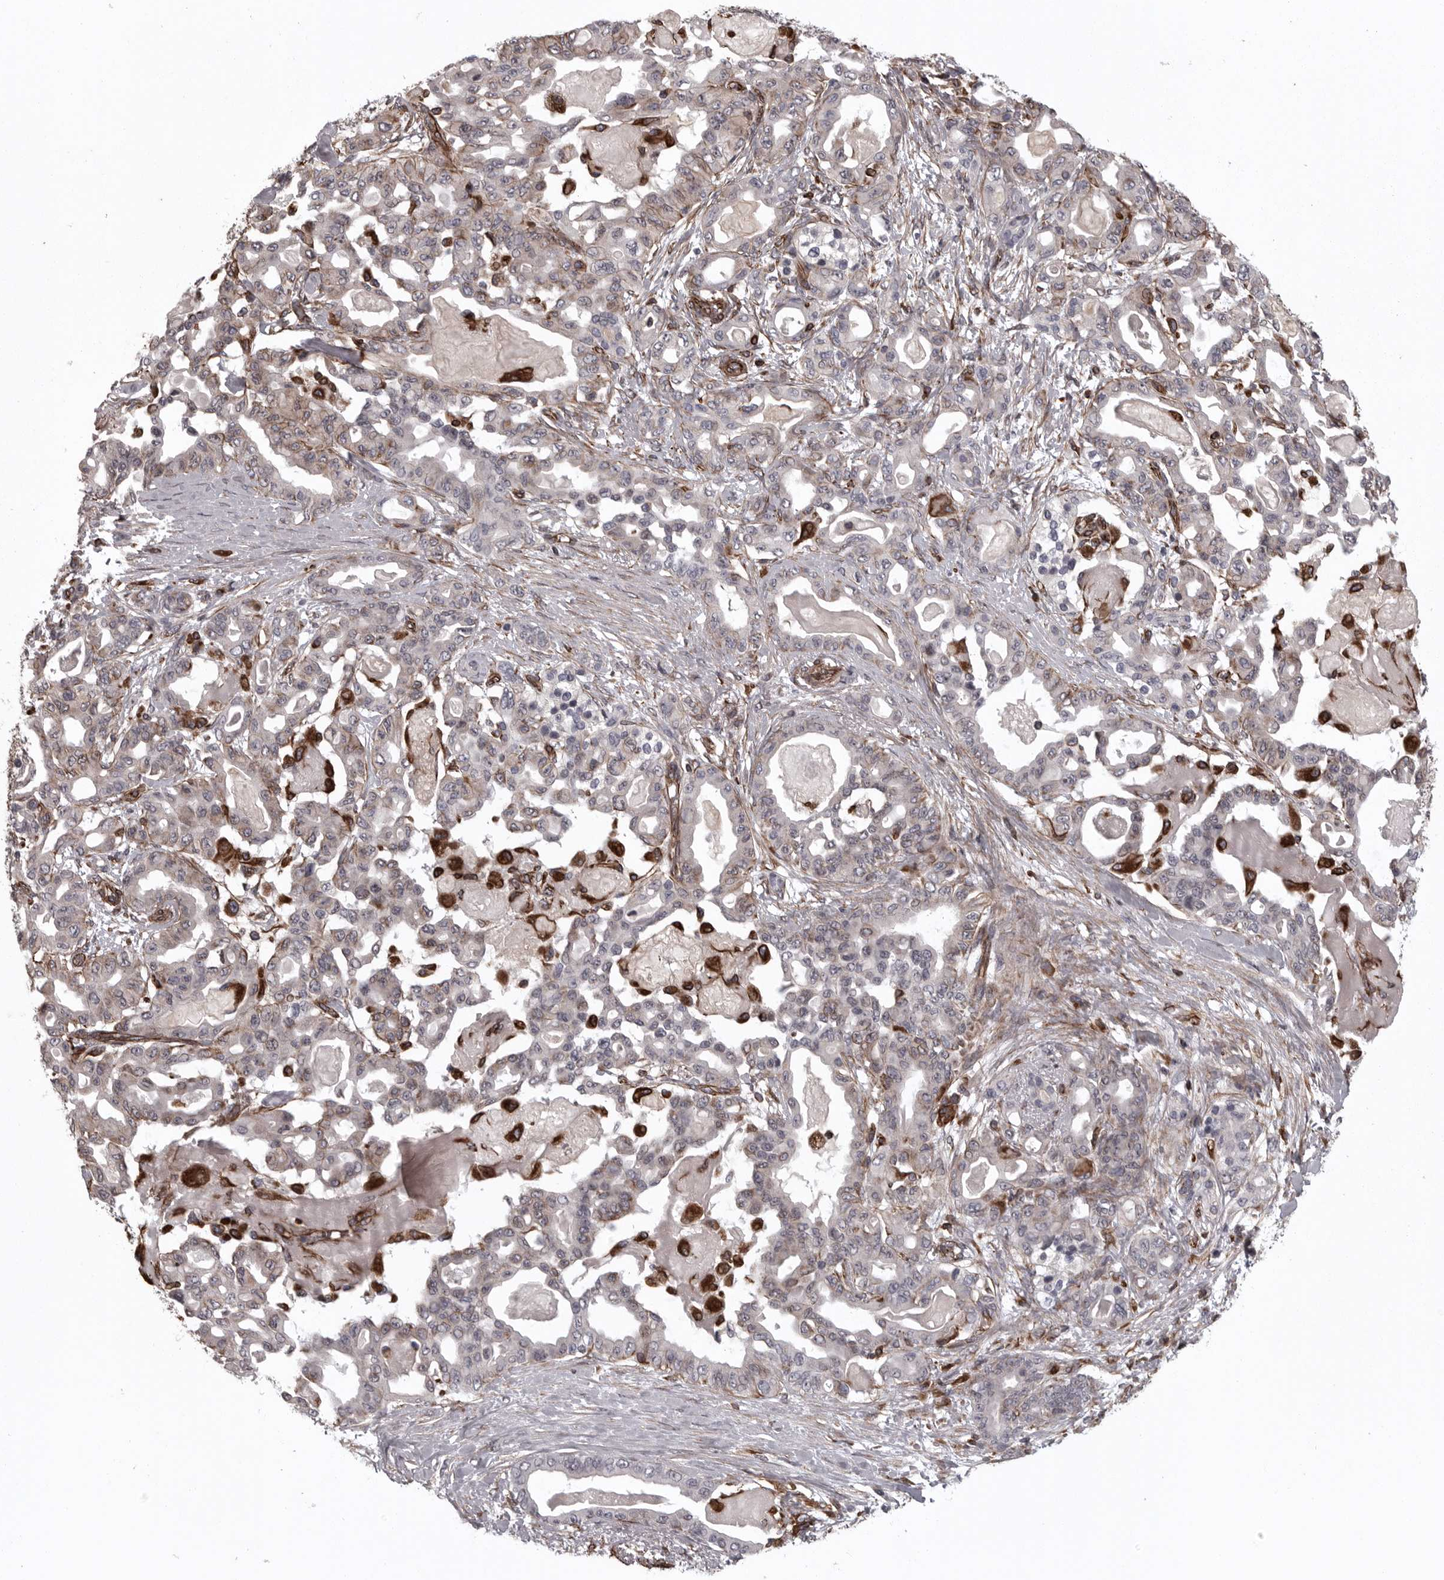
{"staining": {"intensity": "weak", "quantity": "25%-75%", "location": "cytoplasmic/membranous"}, "tissue": "pancreatic cancer", "cell_type": "Tumor cells", "image_type": "cancer", "snomed": [{"axis": "morphology", "description": "Adenocarcinoma, NOS"}, {"axis": "topography", "description": "Pancreas"}], "caption": "Immunohistochemical staining of pancreatic cancer exhibits weak cytoplasmic/membranous protein positivity in about 25%-75% of tumor cells.", "gene": "FAAP100", "patient": {"sex": "male", "age": 63}}